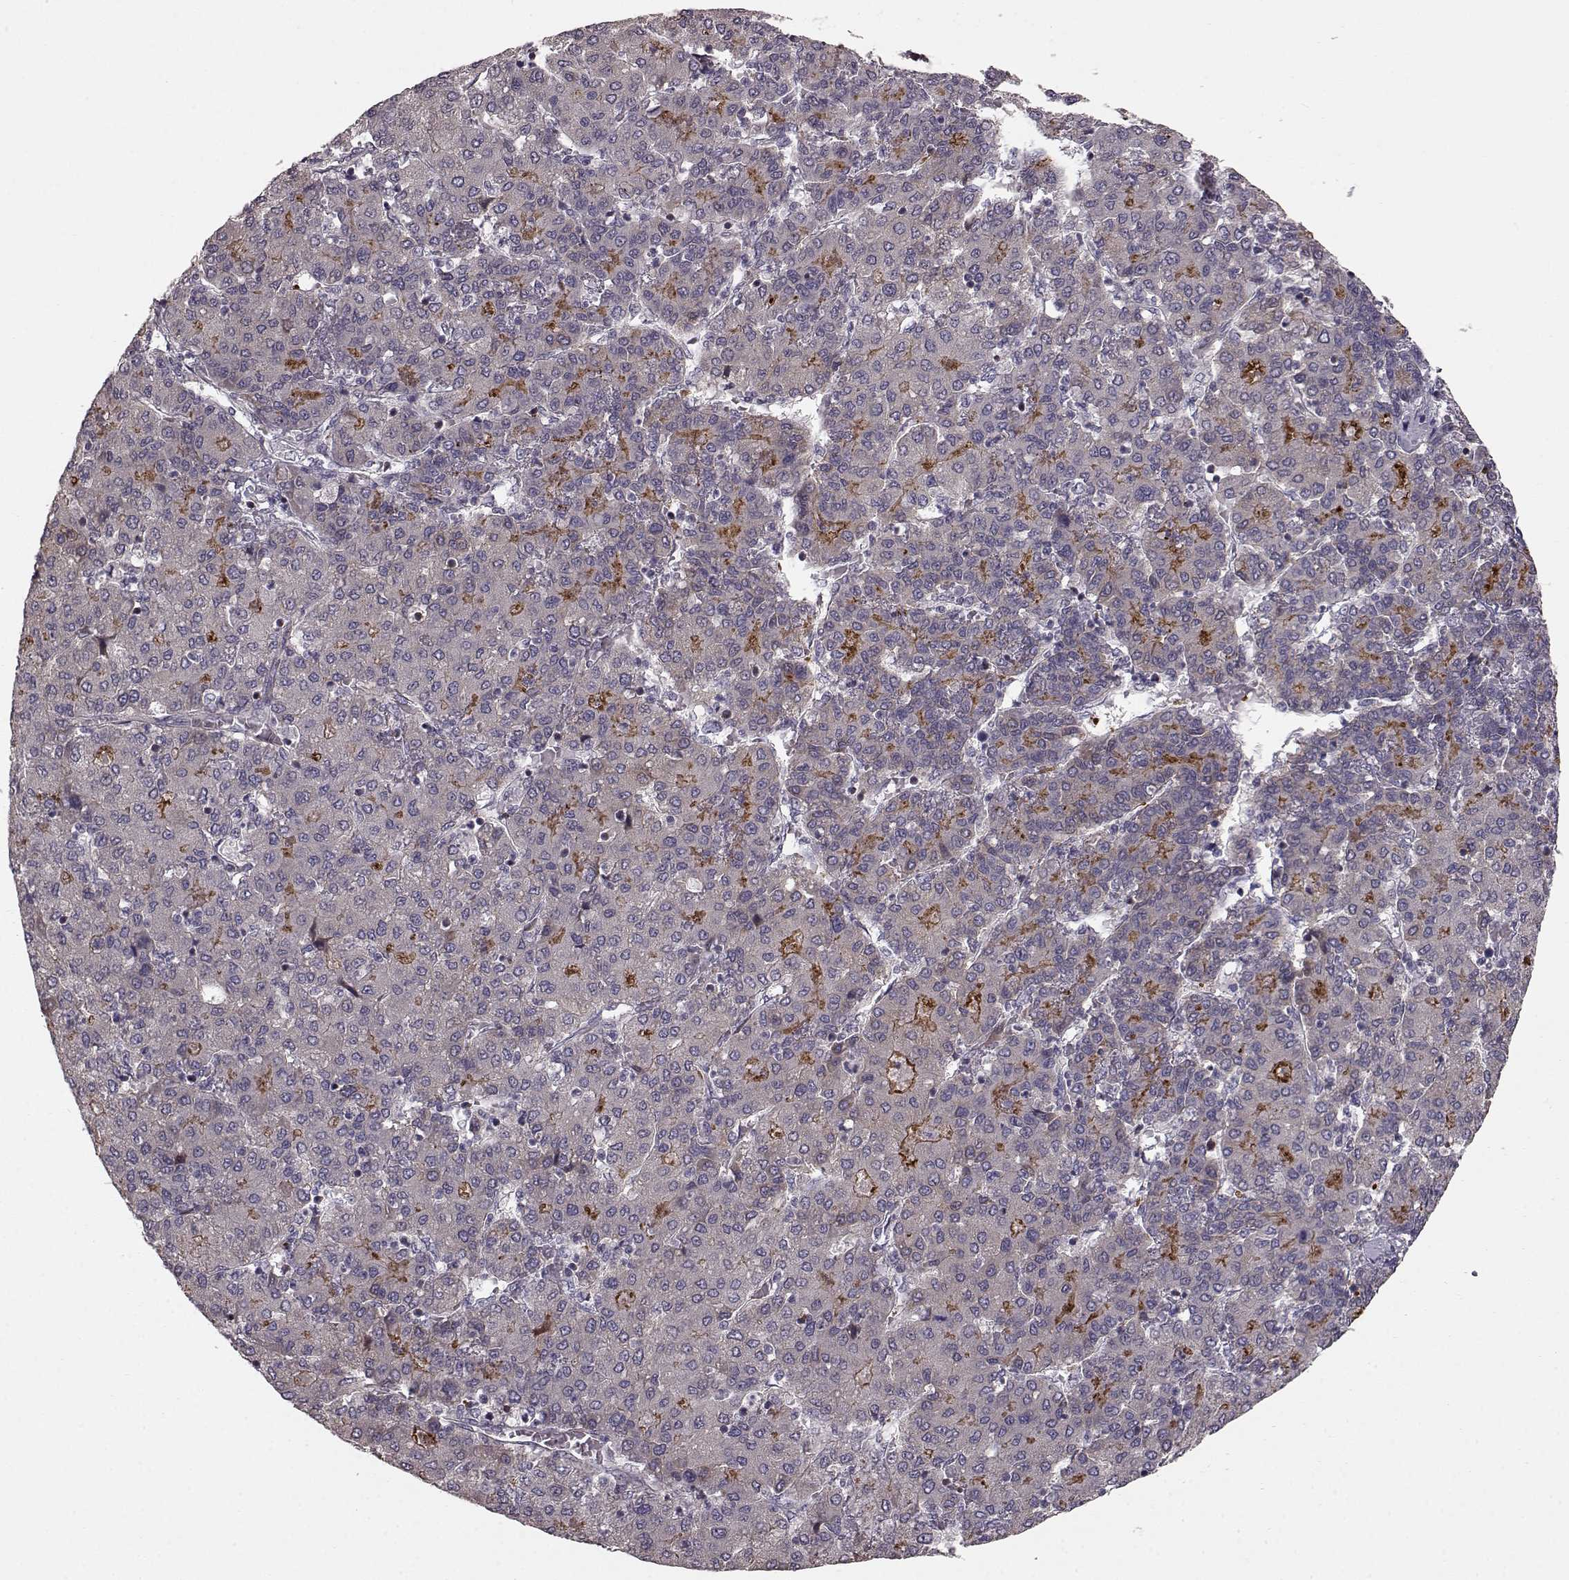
{"staining": {"intensity": "moderate", "quantity": "<25%", "location": "cytoplasmic/membranous"}, "tissue": "liver cancer", "cell_type": "Tumor cells", "image_type": "cancer", "snomed": [{"axis": "morphology", "description": "Carcinoma, Hepatocellular, NOS"}, {"axis": "topography", "description": "Liver"}], "caption": "The photomicrograph shows staining of liver cancer (hepatocellular carcinoma), revealing moderate cytoplasmic/membranous protein positivity (brown color) within tumor cells.", "gene": "SLC22A18", "patient": {"sex": "male", "age": 65}}